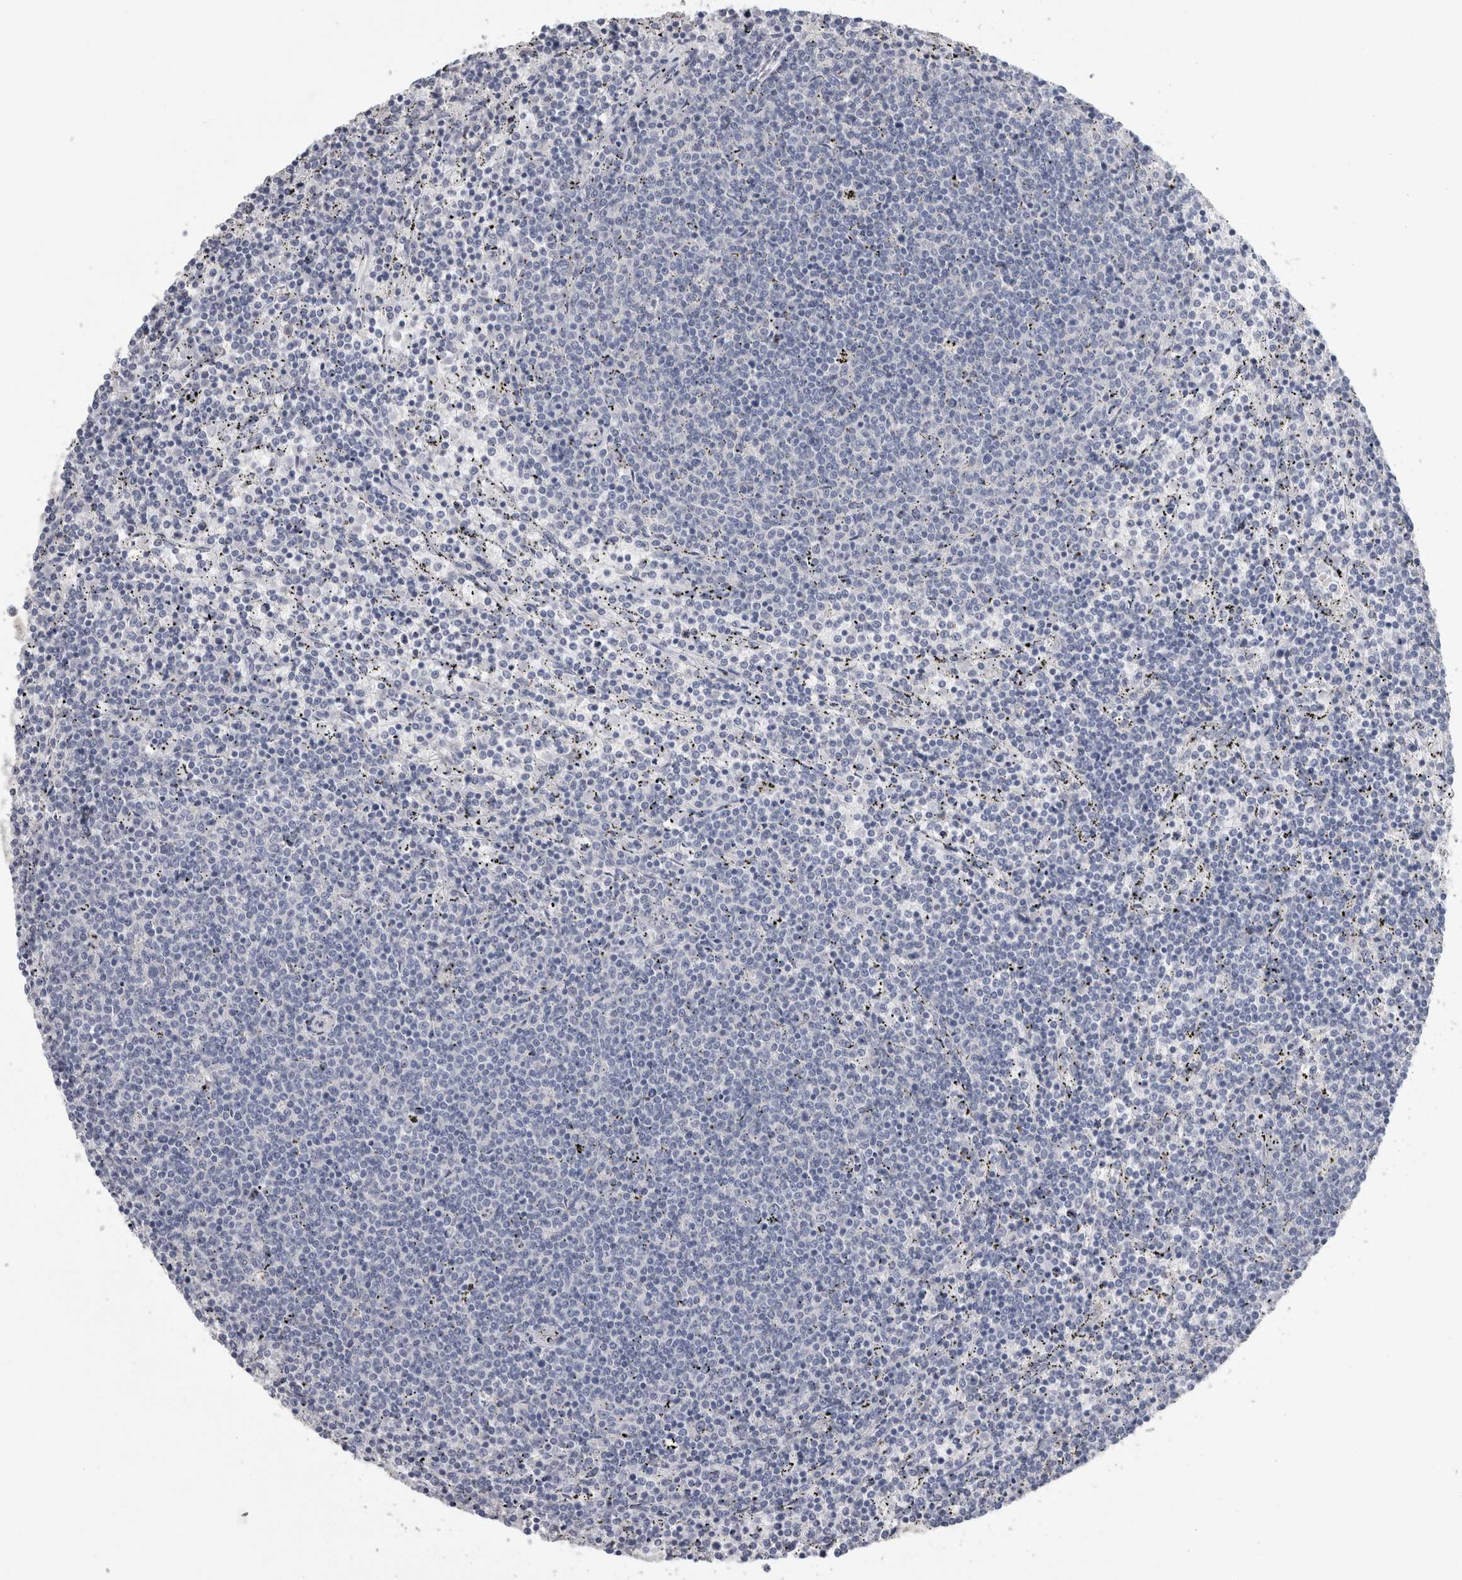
{"staining": {"intensity": "negative", "quantity": "none", "location": "none"}, "tissue": "lymphoma", "cell_type": "Tumor cells", "image_type": "cancer", "snomed": [{"axis": "morphology", "description": "Malignant lymphoma, non-Hodgkin's type, Low grade"}, {"axis": "topography", "description": "Spleen"}], "caption": "This is a image of immunohistochemistry staining of low-grade malignant lymphoma, non-Hodgkin's type, which shows no positivity in tumor cells. Nuclei are stained in blue.", "gene": "NEFM", "patient": {"sex": "female", "age": 50}}